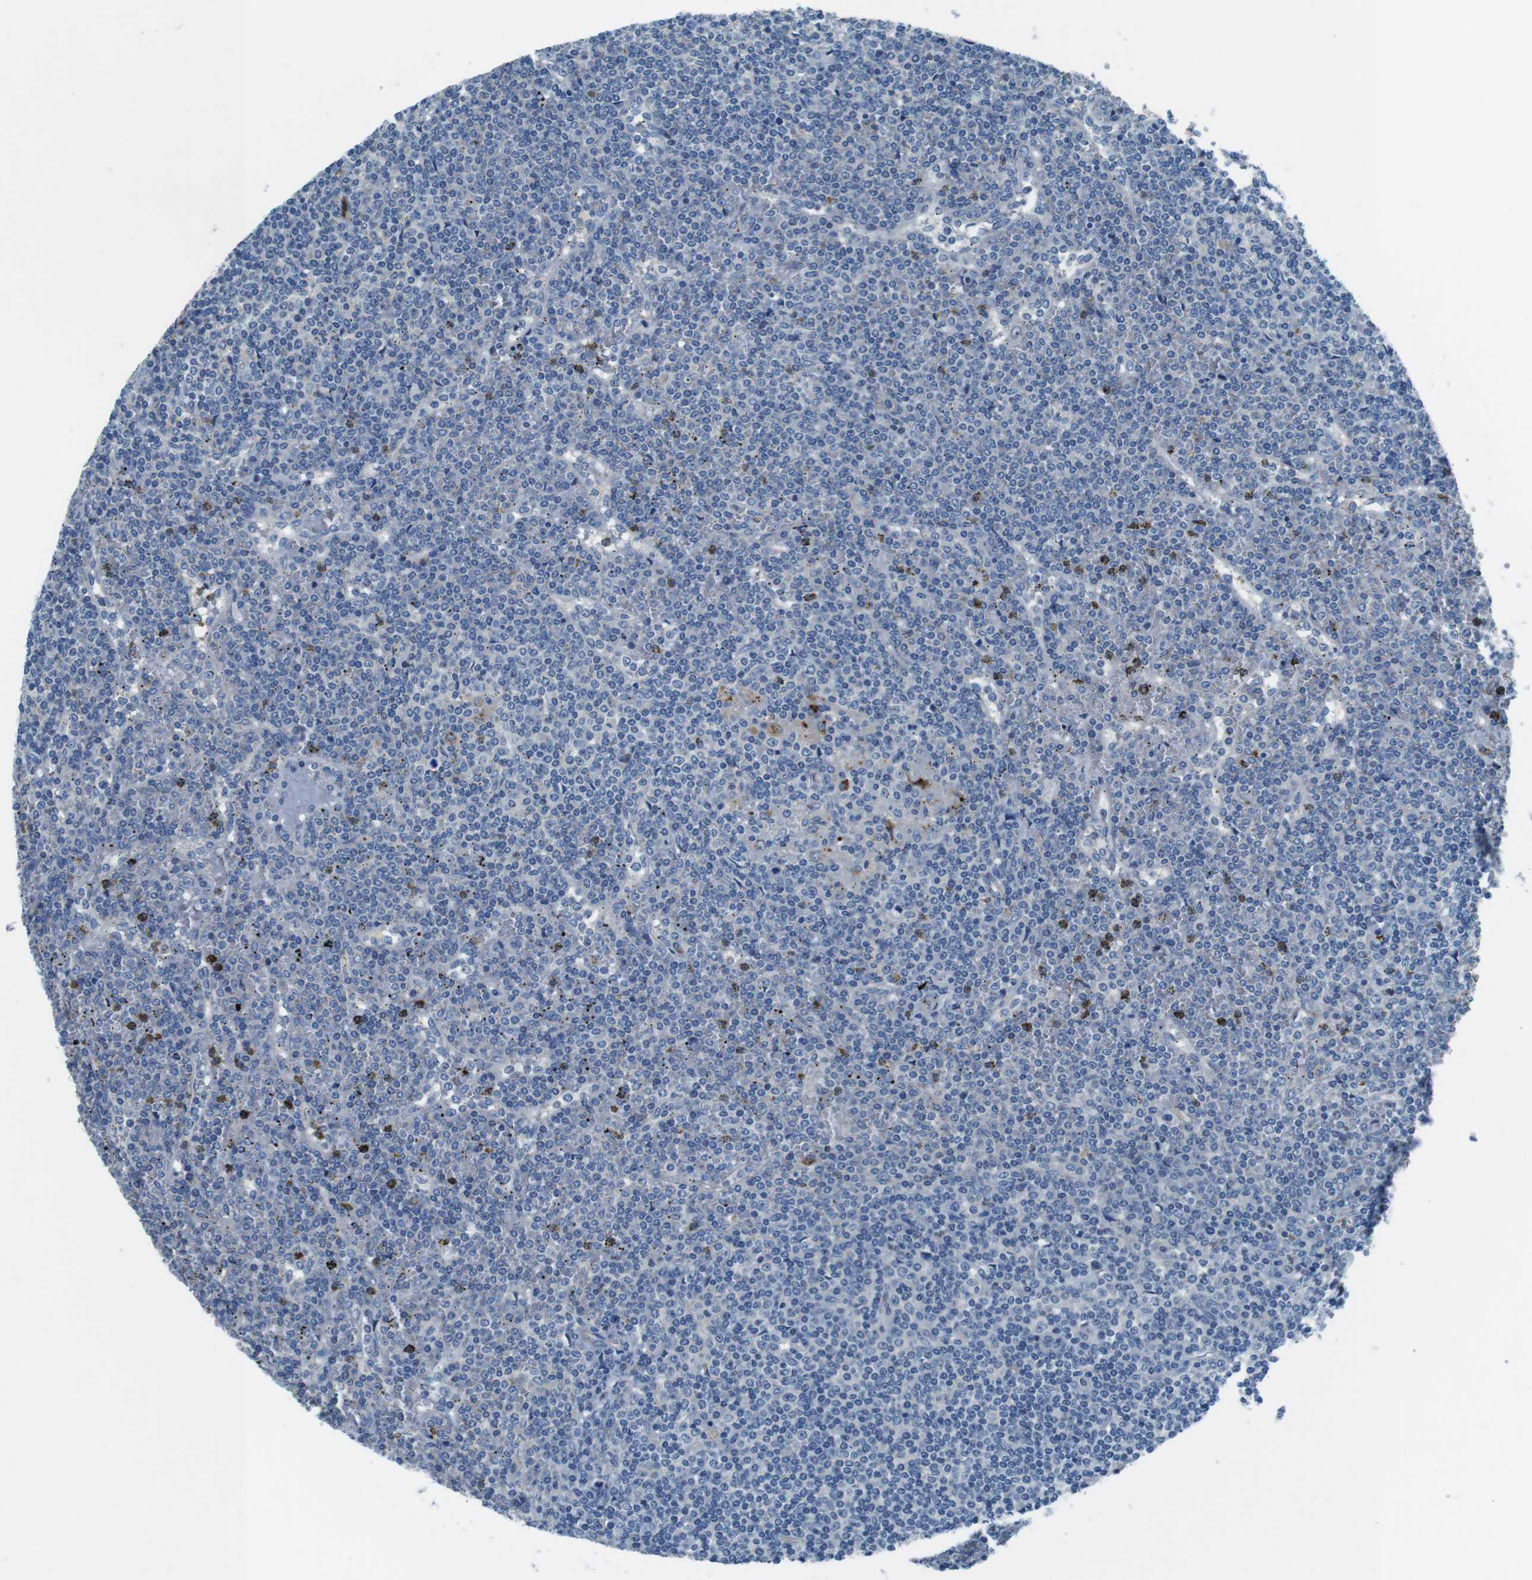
{"staining": {"intensity": "negative", "quantity": "none", "location": "none"}, "tissue": "lymphoma", "cell_type": "Tumor cells", "image_type": "cancer", "snomed": [{"axis": "morphology", "description": "Malignant lymphoma, non-Hodgkin's type, Low grade"}, {"axis": "topography", "description": "Spleen"}], "caption": "This is an immunohistochemistry image of human lymphoma. There is no expression in tumor cells.", "gene": "TULP3", "patient": {"sex": "female", "age": 19}}